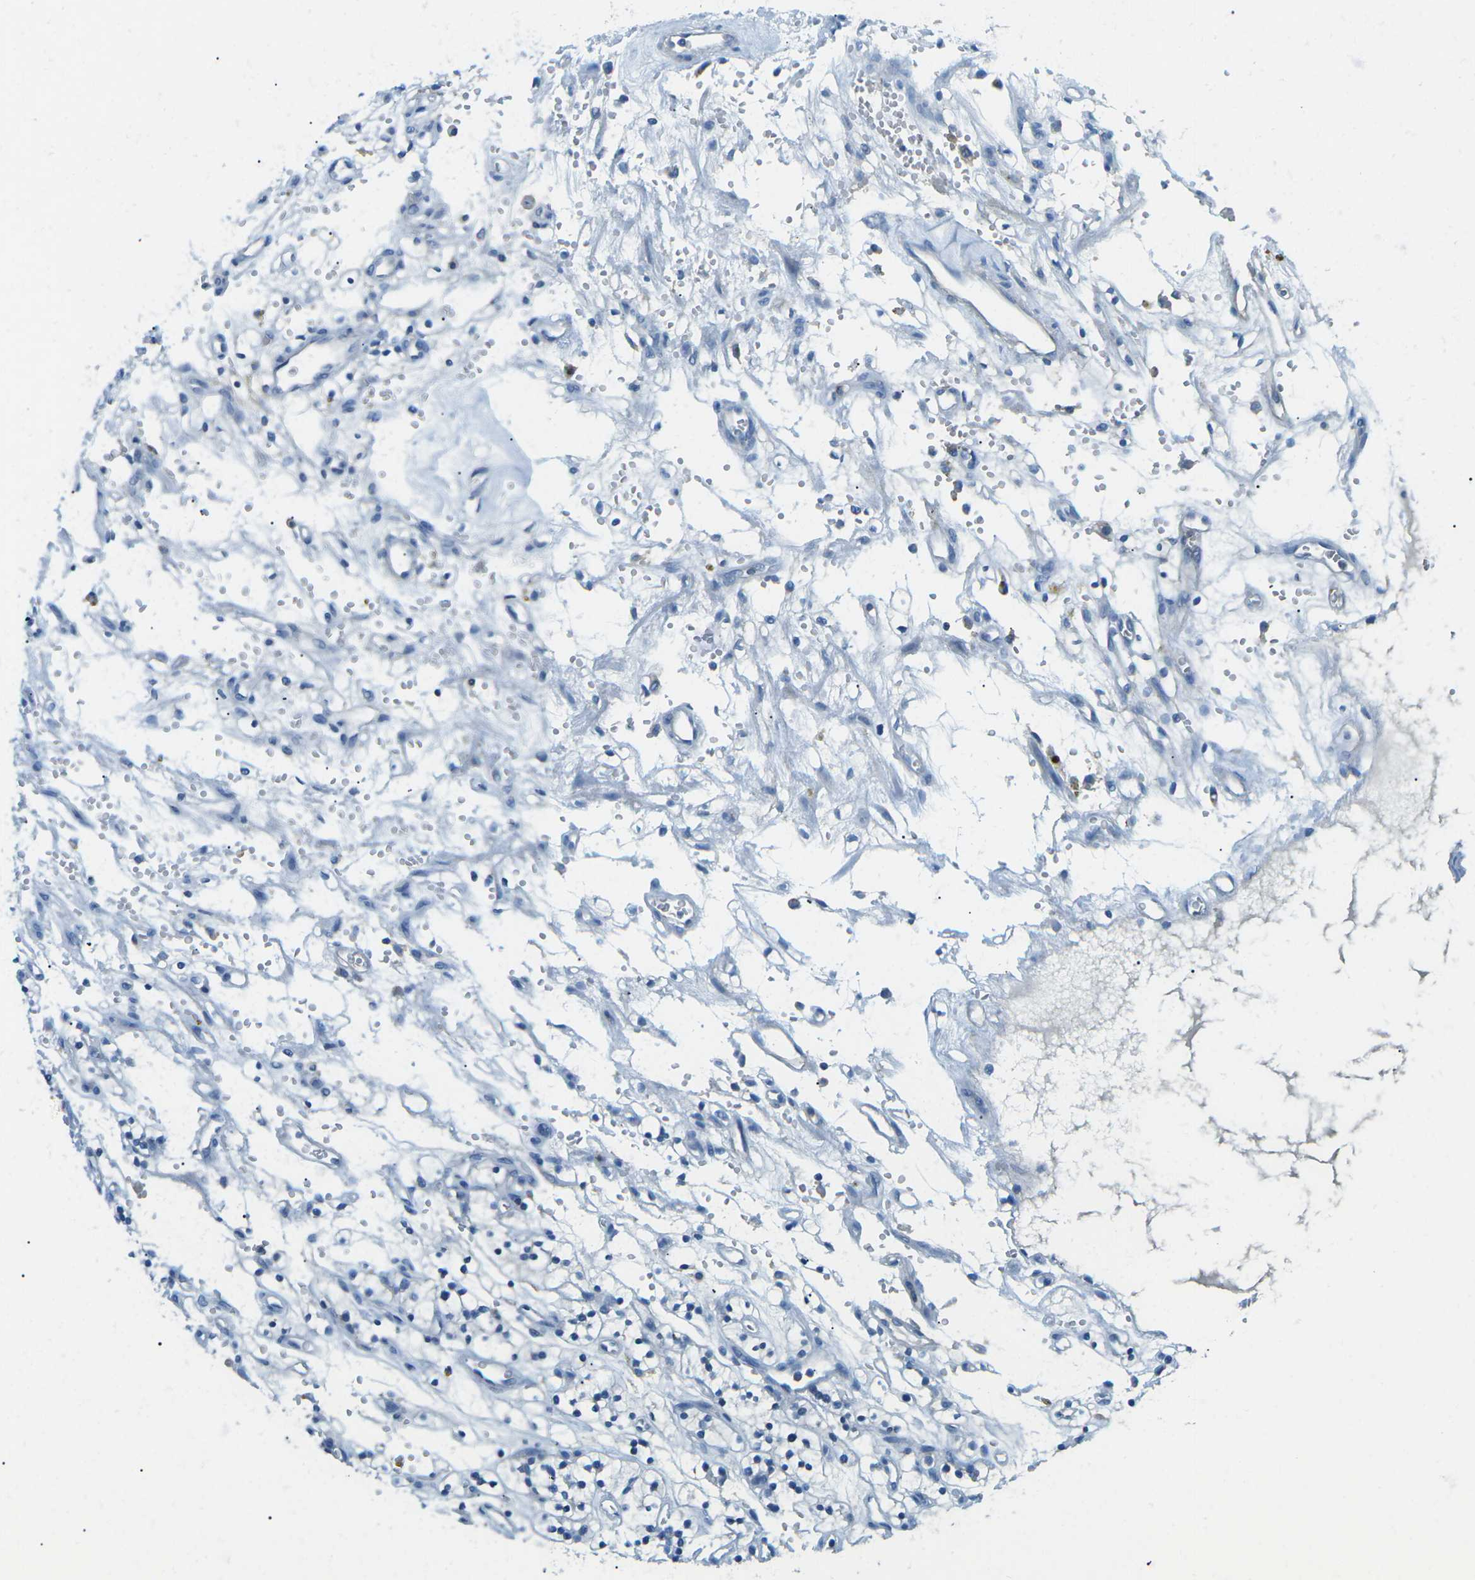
{"staining": {"intensity": "negative", "quantity": "none", "location": "none"}, "tissue": "renal cancer", "cell_type": "Tumor cells", "image_type": "cancer", "snomed": [{"axis": "morphology", "description": "Adenocarcinoma, NOS"}, {"axis": "topography", "description": "Kidney"}], "caption": "Tumor cells show no significant staining in adenocarcinoma (renal).", "gene": "CD47", "patient": {"sex": "female", "age": 57}}